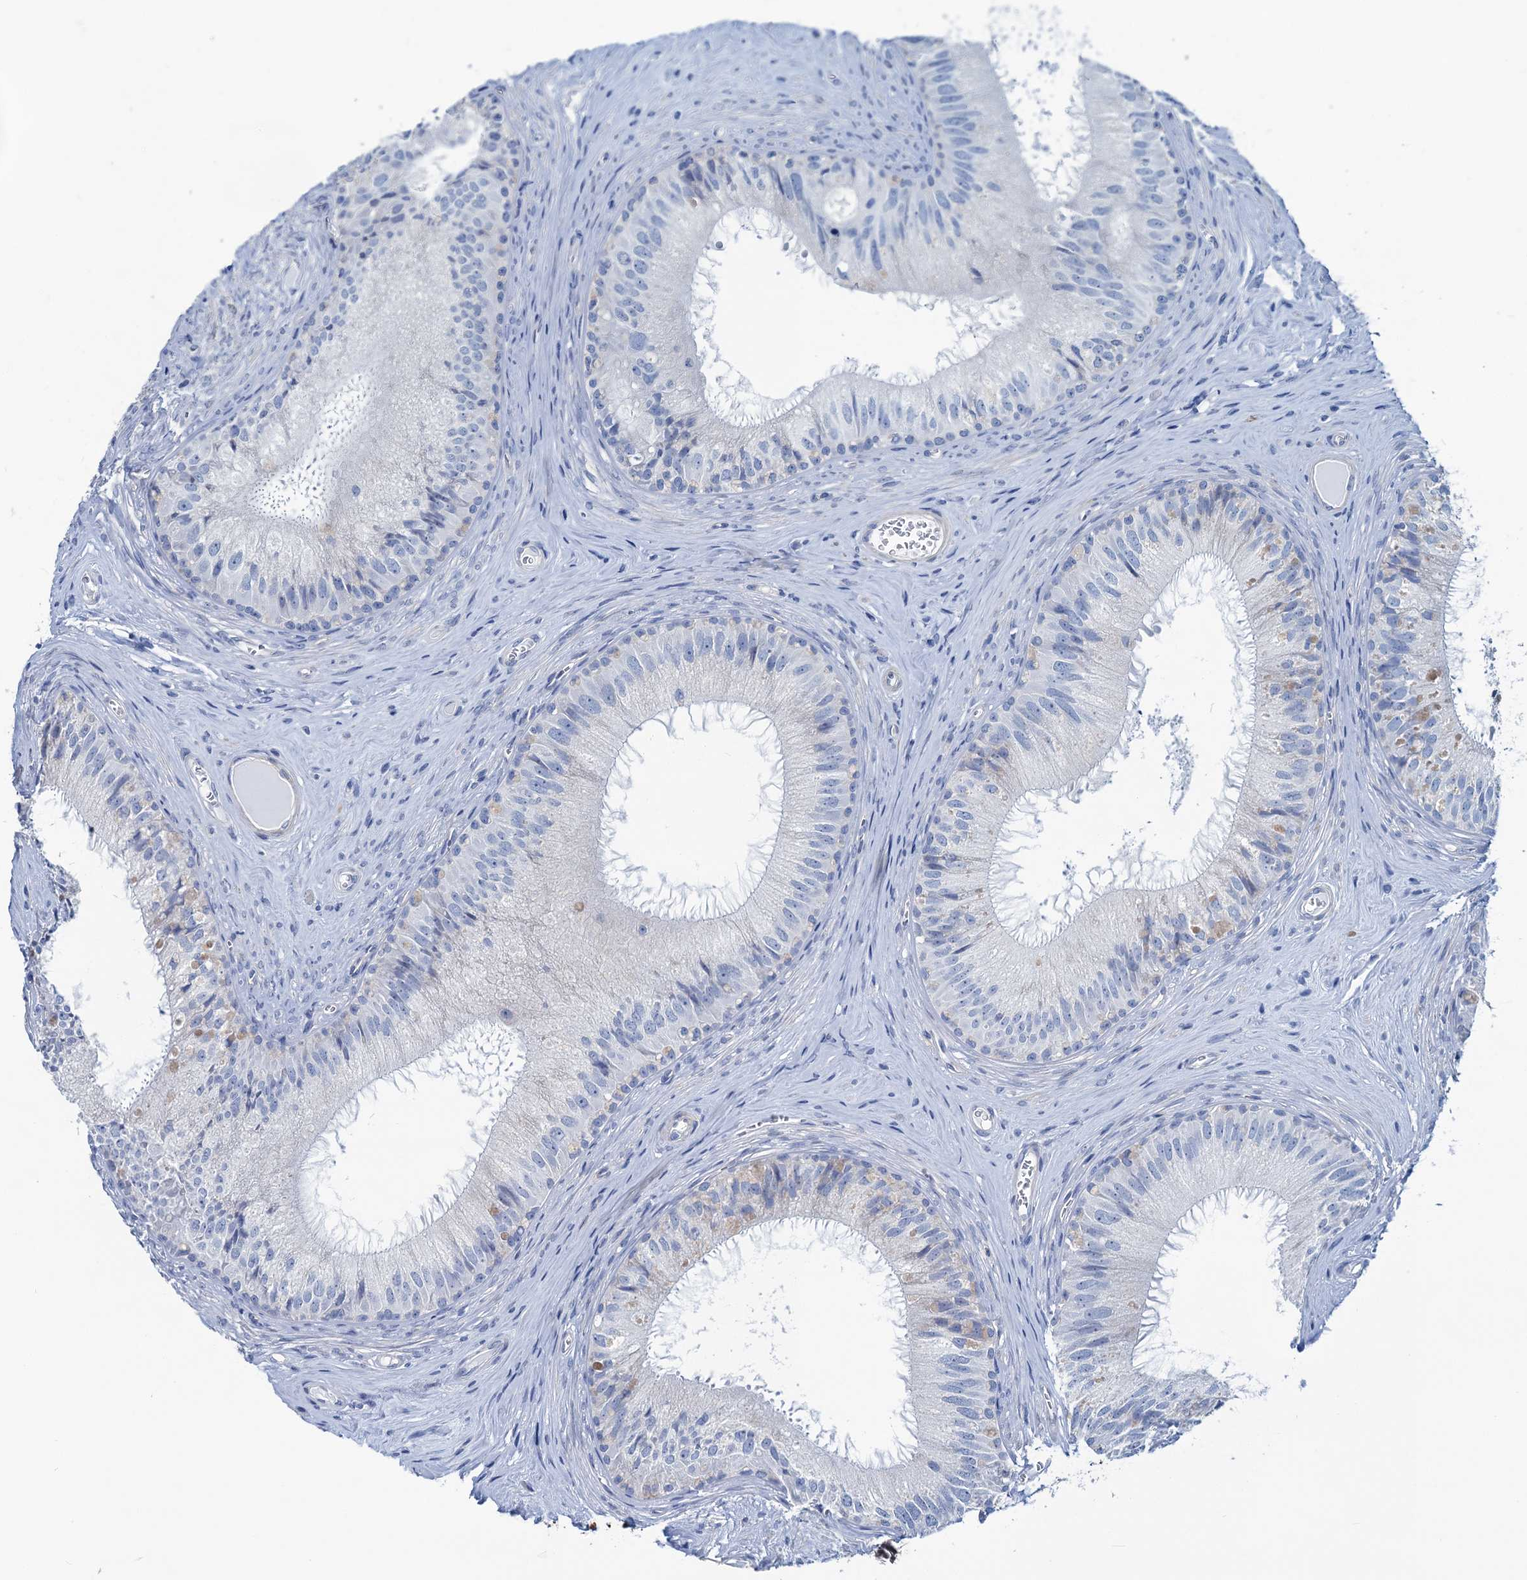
{"staining": {"intensity": "negative", "quantity": "none", "location": "none"}, "tissue": "epididymis", "cell_type": "Glandular cells", "image_type": "normal", "snomed": [{"axis": "morphology", "description": "Normal tissue, NOS"}, {"axis": "topography", "description": "Epididymis"}], "caption": "Immunohistochemistry of benign human epididymis shows no expression in glandular cells.", "gene": "SLC1A3", "patient": {"sex": "male", "age": 46}}